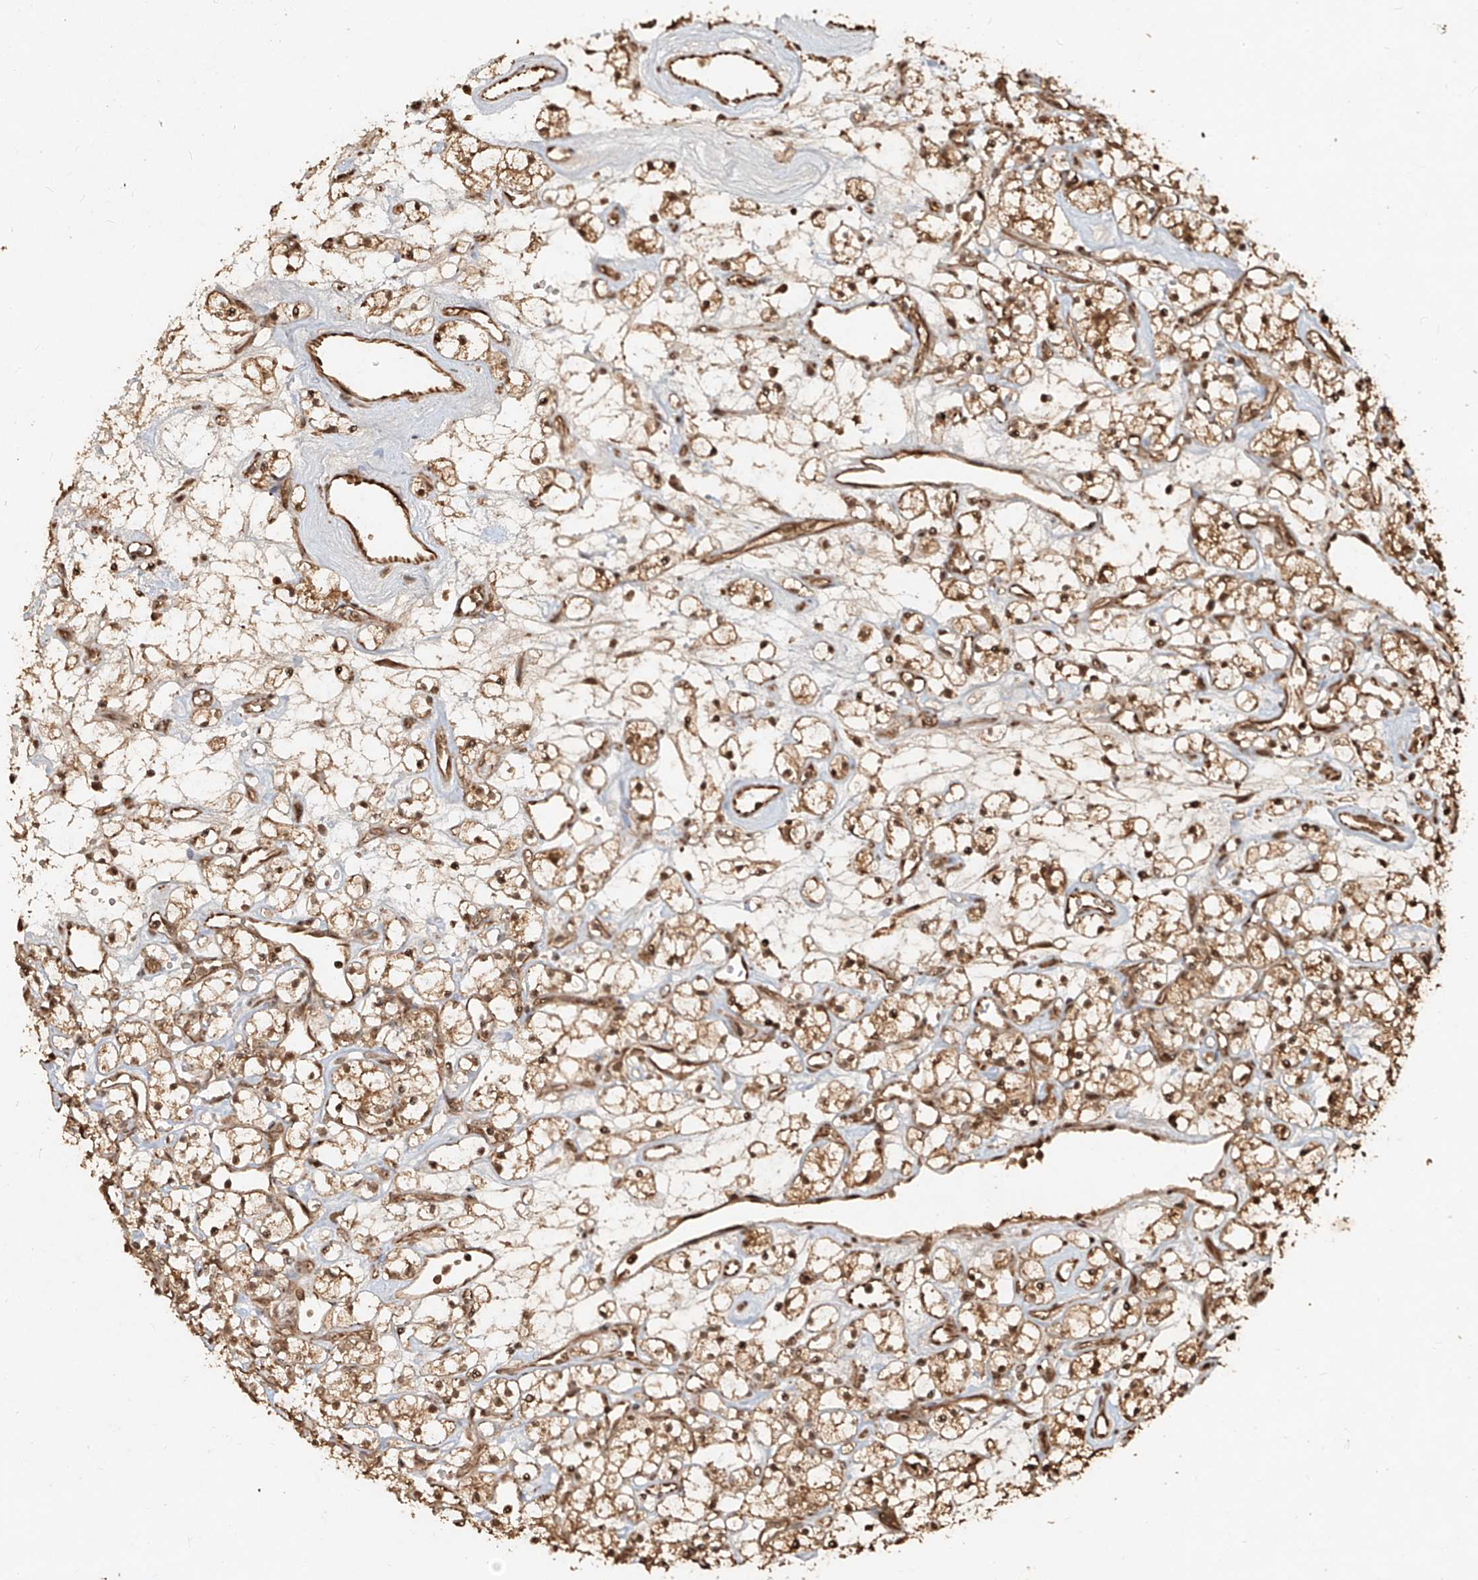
{"staining": {"intensity": "moderate", "quantity": ">75%", "location": "cytoplasmic/membranous,nuclear"}, "tissue": "renal cancer", "cell_type": "Tumor cells", "image_type": "cancer", "snomed": [{"axis": "morphology", "description": "Adenocarcinoma, NOS"}, {"axis": "topography", "description": "Kidney"}], "caption": "DAB immunohistochemical staining of renal adenocarcinoma reveals moderate cytoplasmic/membranous and nuclear protein expression in about >75% of tumor cells.", "gene": "UBE2K", "patient": {"sex": "female", "age": 60}}